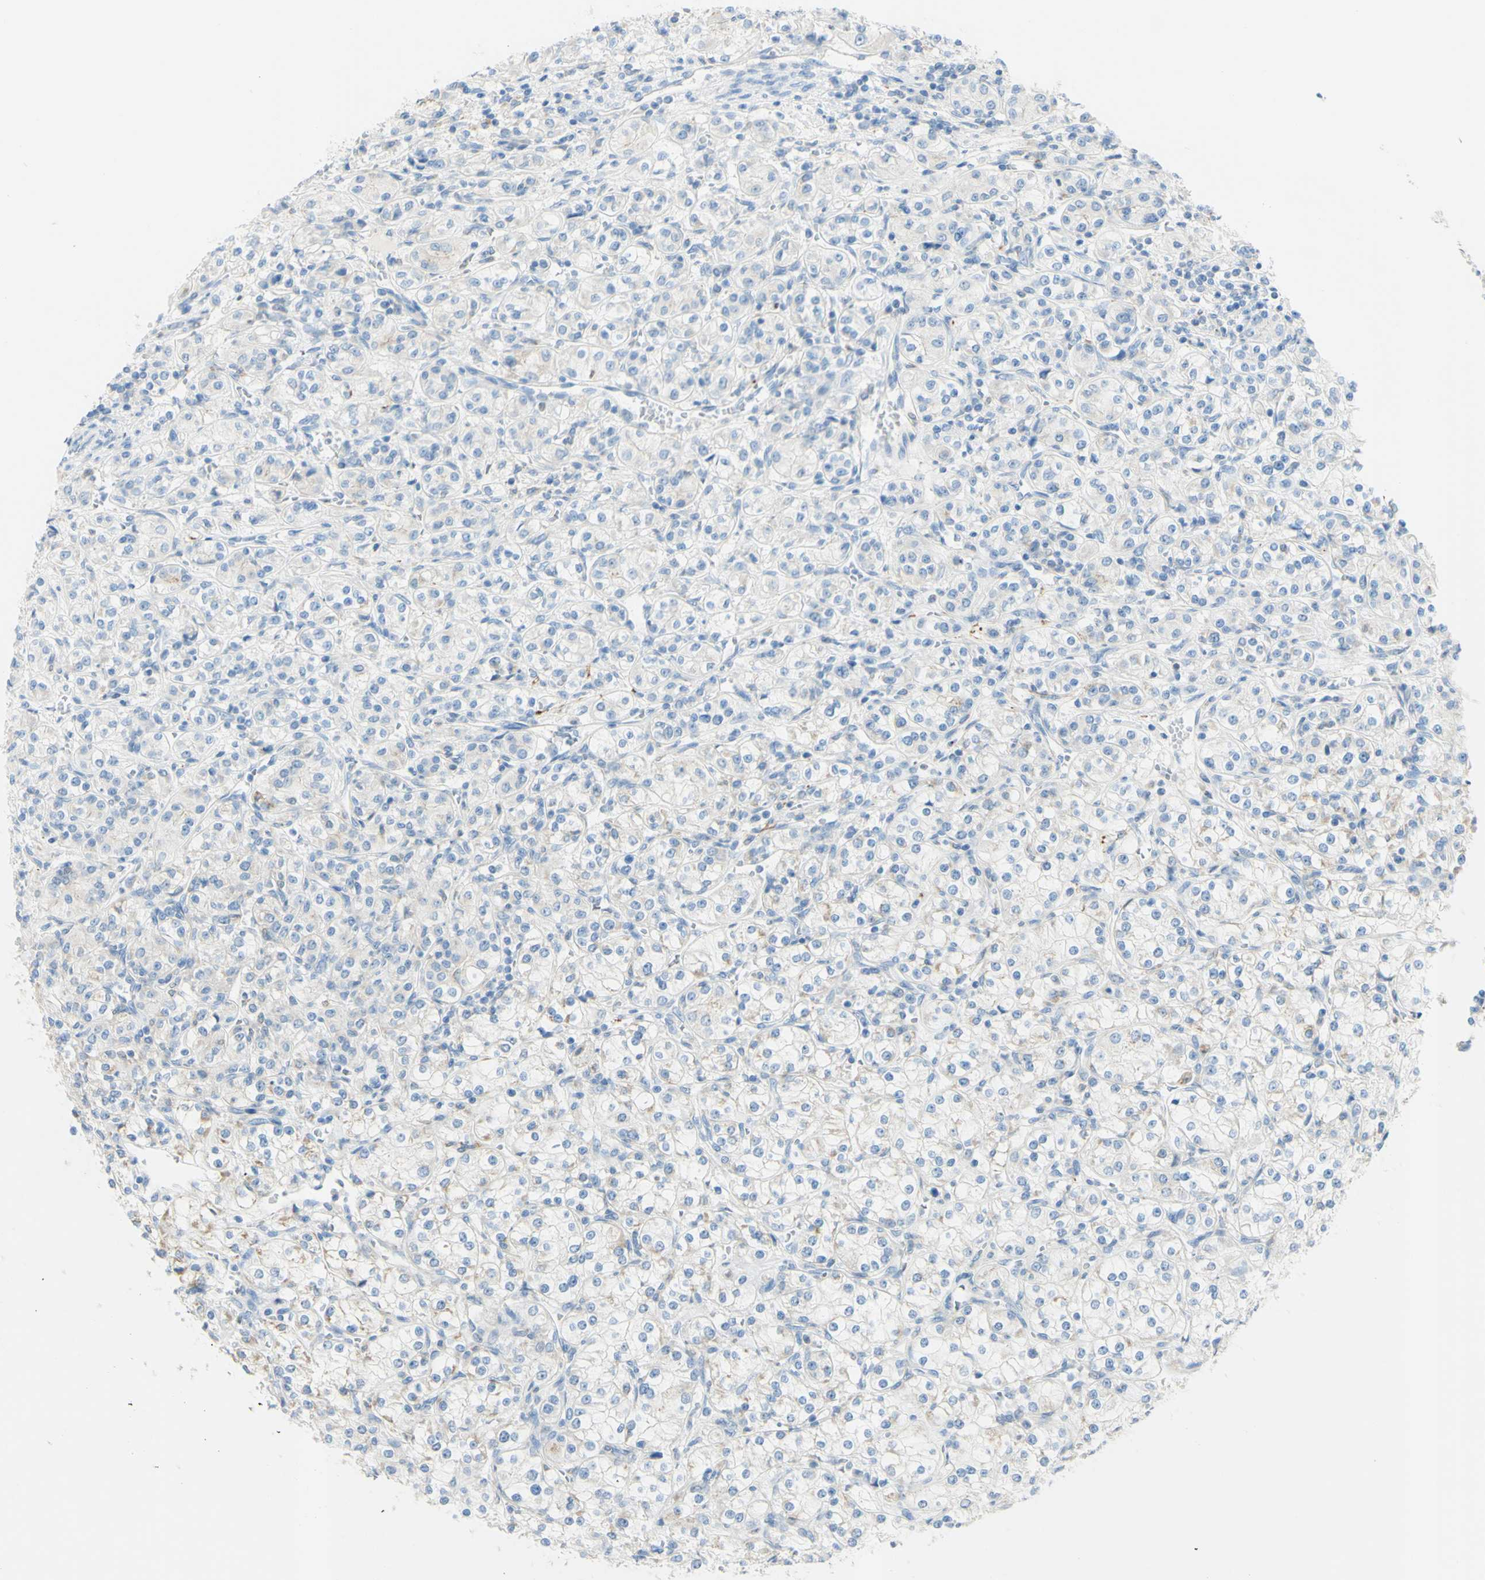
{"staining": {"intensity": "negative", "quantity": "none", "location": "none"}, "tissue": "renal cancer", "cell_type": "Tumor cells", "image_type": "cancer", "snomed": [{"axis": "morphology", "description": "Adenocarcinoma, NOS"}, {"axis": "topography", "description": "Kidney"}], "caption": "This image is of renal adenocarcinoma stained with immunohistochemistry (IHC) to label a protein in brown with the nuclei are counter-stained blue. There is no positivity in tumor cells.", "gene": "TSPAN1", "patient": {"sex": "male", "age": 77}}